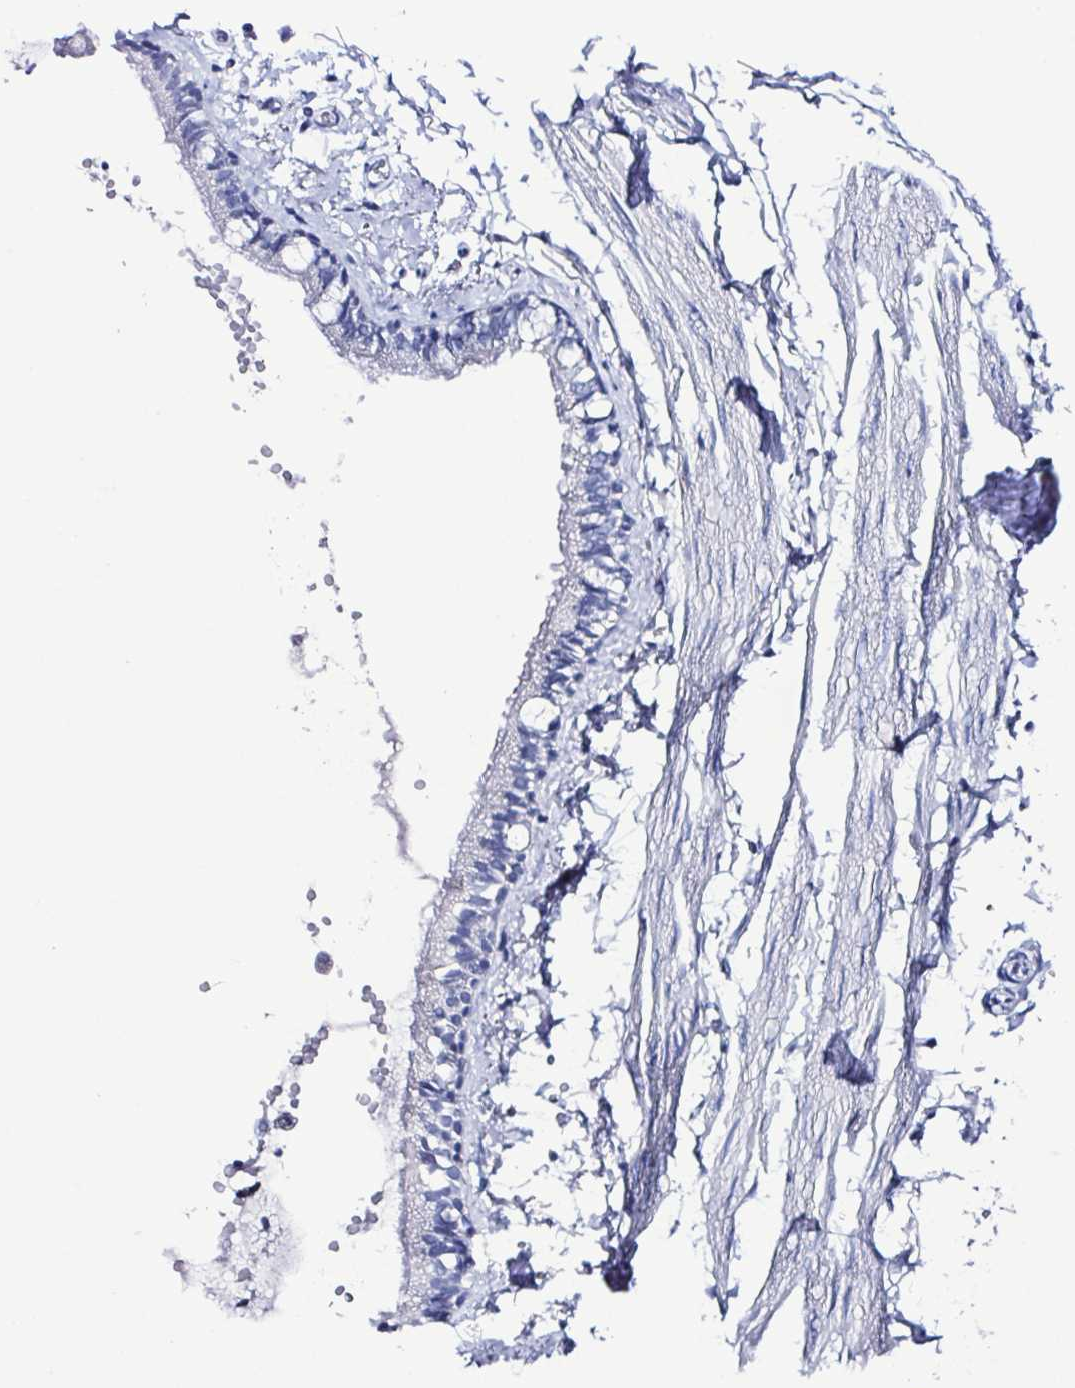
{"staining": {"intensity": "negative", "quantity": "none", "location": "none"}, "tissue": "bronchus", "cell_type": "Respiratory epithelial cells", "image_type": "normal", "snomed": [{"axis": "morphology", "description": "Normal tissue, NOS"}, {"axis": "topography", "description": "Bronchus"}], "caption": "DAB immunohistochemical staining of unremarkable human bronchus exhibits no significant positivity in respiratory epithelial cells. (Brightfield microscopy of DAB (3,3'-diaminobenzidine) IHC at high magnification).", "gene": "SYNPR", "patient": {"sex": "female", "age": 59}}